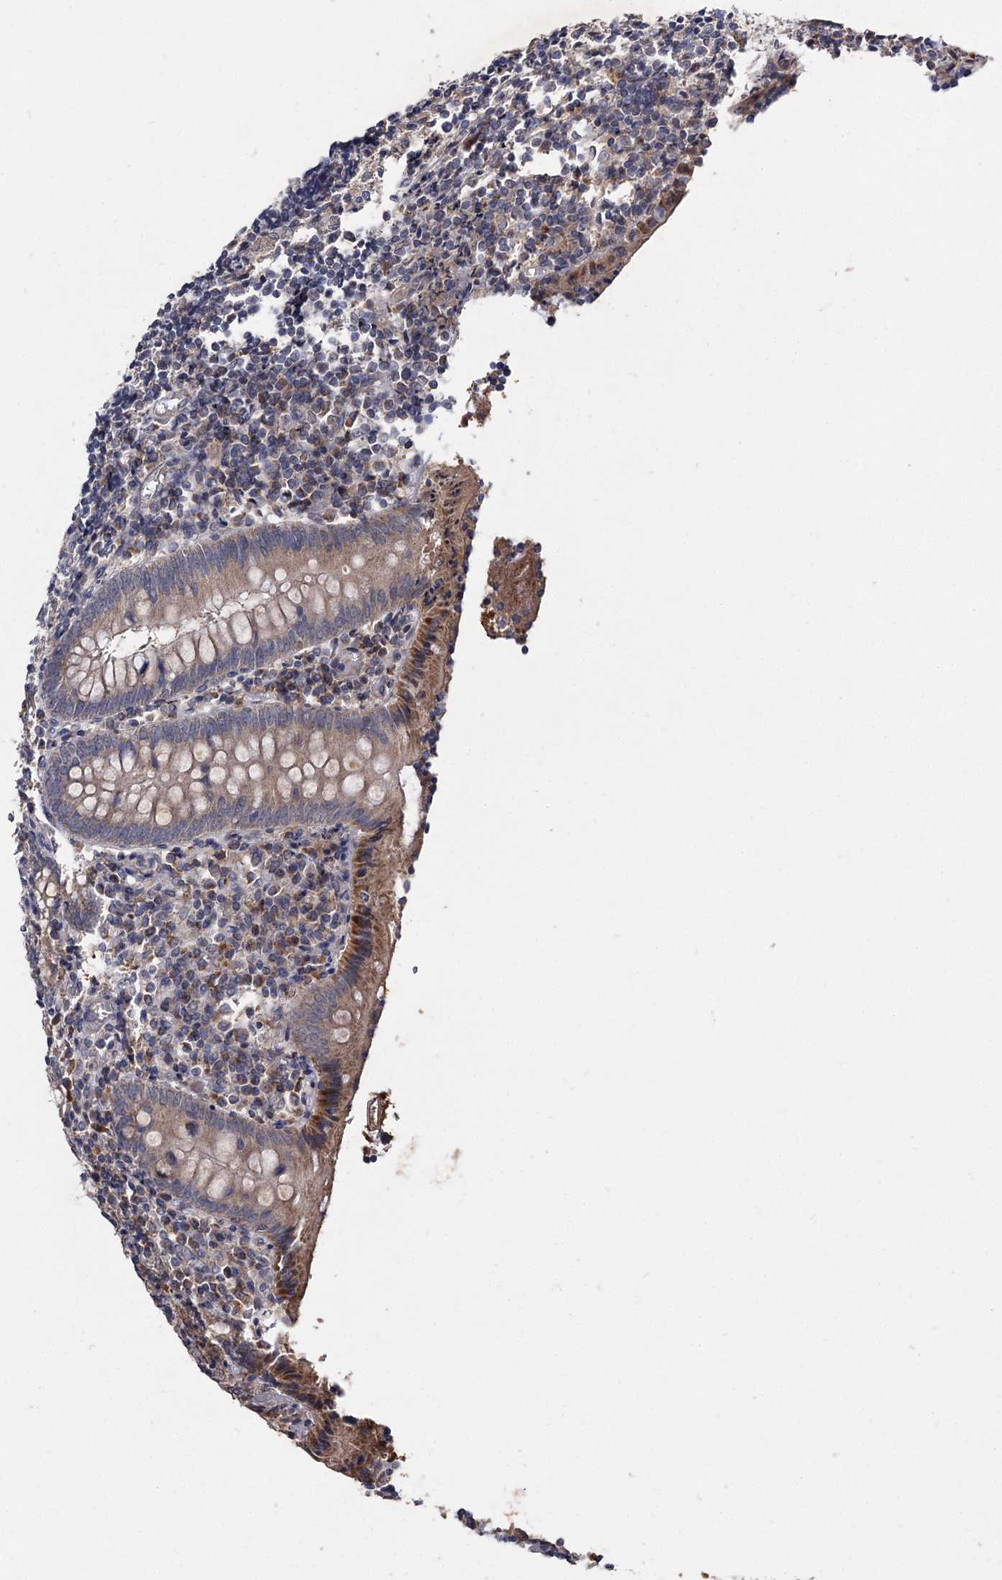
{"staining": {"intensity": "moderate", "quantity": "25%-75%", "location": "cytoplasmic/membranous"}, "tissue": "appendix", "cell_type": "Glandular cells", "image_type": "normal", "snomed": [{"axis": "morphology", "description": "Normal tissue, NOS"}, {"axis": "topography", "description": "Appendix"}], "caption": "Protein staining of unremarkable appendix demonstrates moderate cytoplasmic/membranous staining in about 25%-75% of glandular cells. The protein of interest is shown in brown color, while the nuclei are stained blue.", "gene": "VPS37D", "patient": {"sex": "female", "age": 17}}